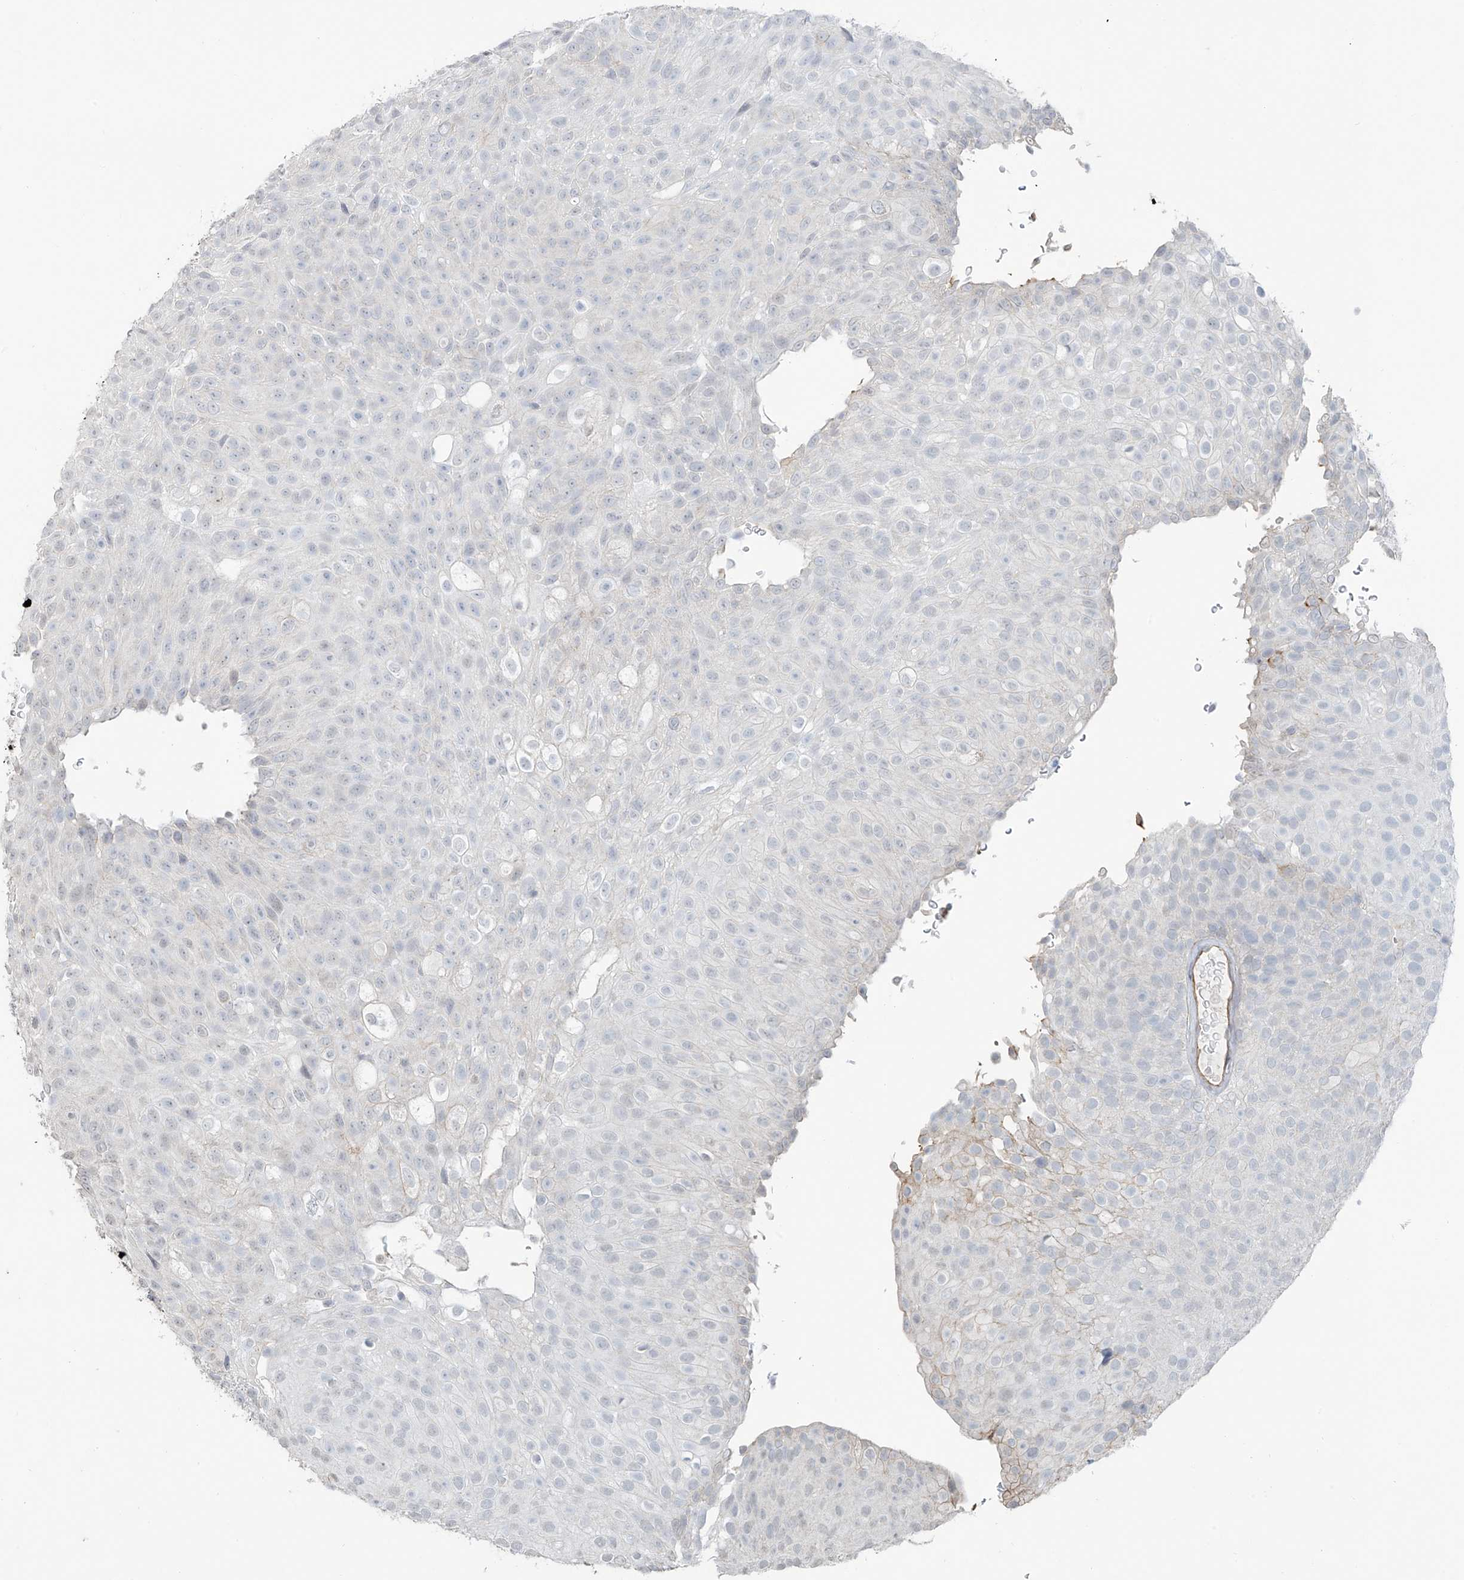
{"staining": {"intensity": "negative", "quantity": "none", "location": "none"}, "tissue": "urothelial cancer", "cell_type": "Tumor cells", "image_type": "cancer", "snomed": [{"axis": "morphology", "description": "Urothelial carcinoma, Low grade"}, {"axis": "topography", "description": "Urinary bladder"}], "caption": "Urothelial cancer stained for a protein using immunohistochemistry reveals no staining tumor cells.", "gene": "TUBE1", "patient": {"sex": "male", "age": 78}}